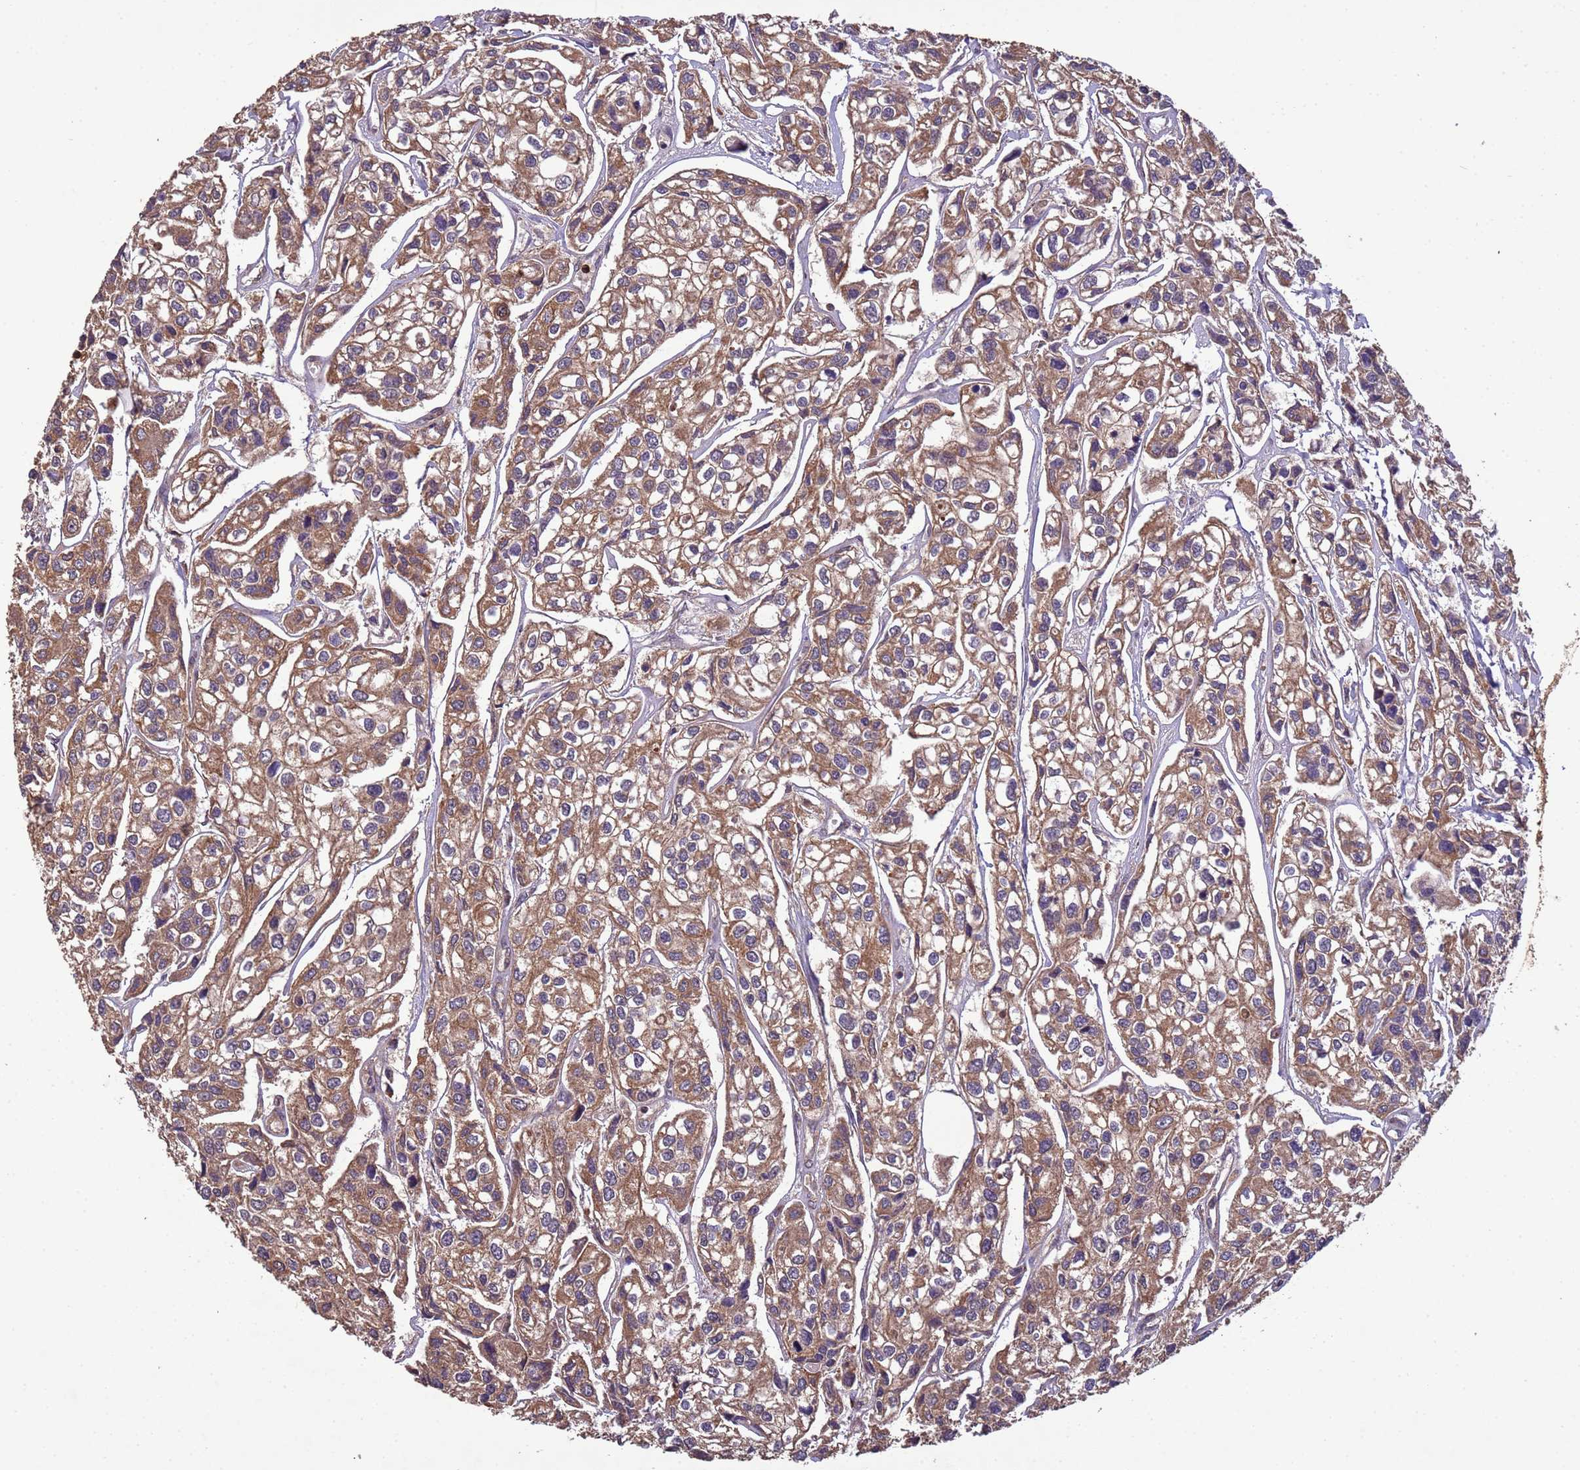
{"staining": {"intensity": "moderate", "quantity": ">75%", "location": "cytoplasmic/membranous"}, "tissue": "urothelial cancer", "cell_type": "Tumor cells", "image_type": "cancer", "snomed": [{"axis": "morphology", "description": "Urothelial carcinoma, High grade"}, {"axis": "topography", "description": "Urinary bladder"}], "caption": "Immunohistochemistry micrograph of human high-grade urothelial carcinoma stained for a protein (brown), which displays medium levels of moderate cytoplasmic/membranous staining in about >75% of tumor cells.", "gene": "FASTKD1", "patient": {"sex": "male", "age": 67}}